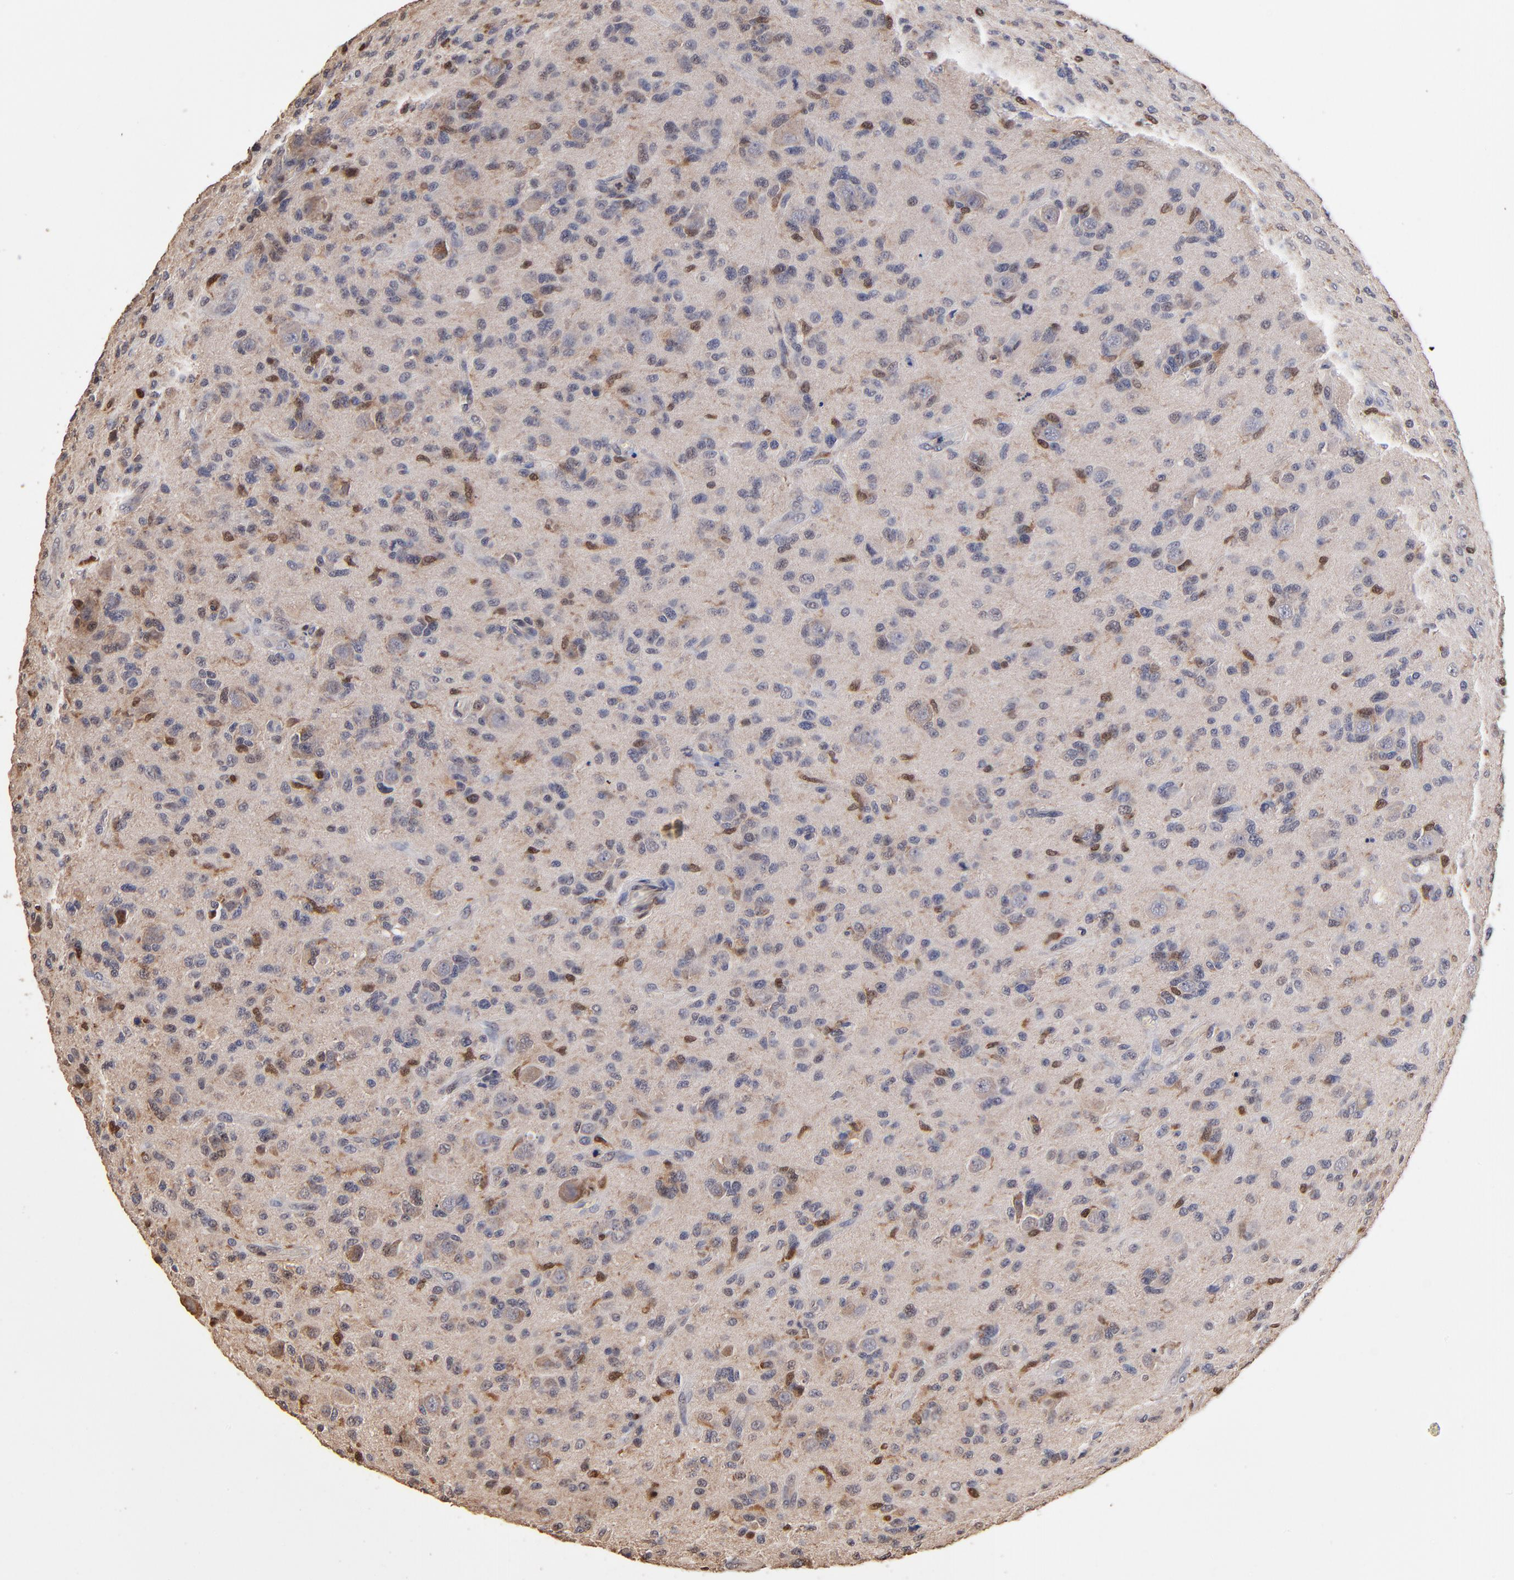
{"staining": {"intensity": "negative", "quantity": "none", "location": "none"}, "tissue": "glioma", "cell_type": "Tumor cells", "image_type": "cancer", "snomed": [{"axis": "morphology", "description": "Glioma, malignant, High grade"}, {"axis": "topography", "description": "Brain"}], "caption": "Histopathology image shows no protein staining in tumor cells of glioma tissue.", "gene": "CASP1", "patient": {"sex": "male", "age": 36}}